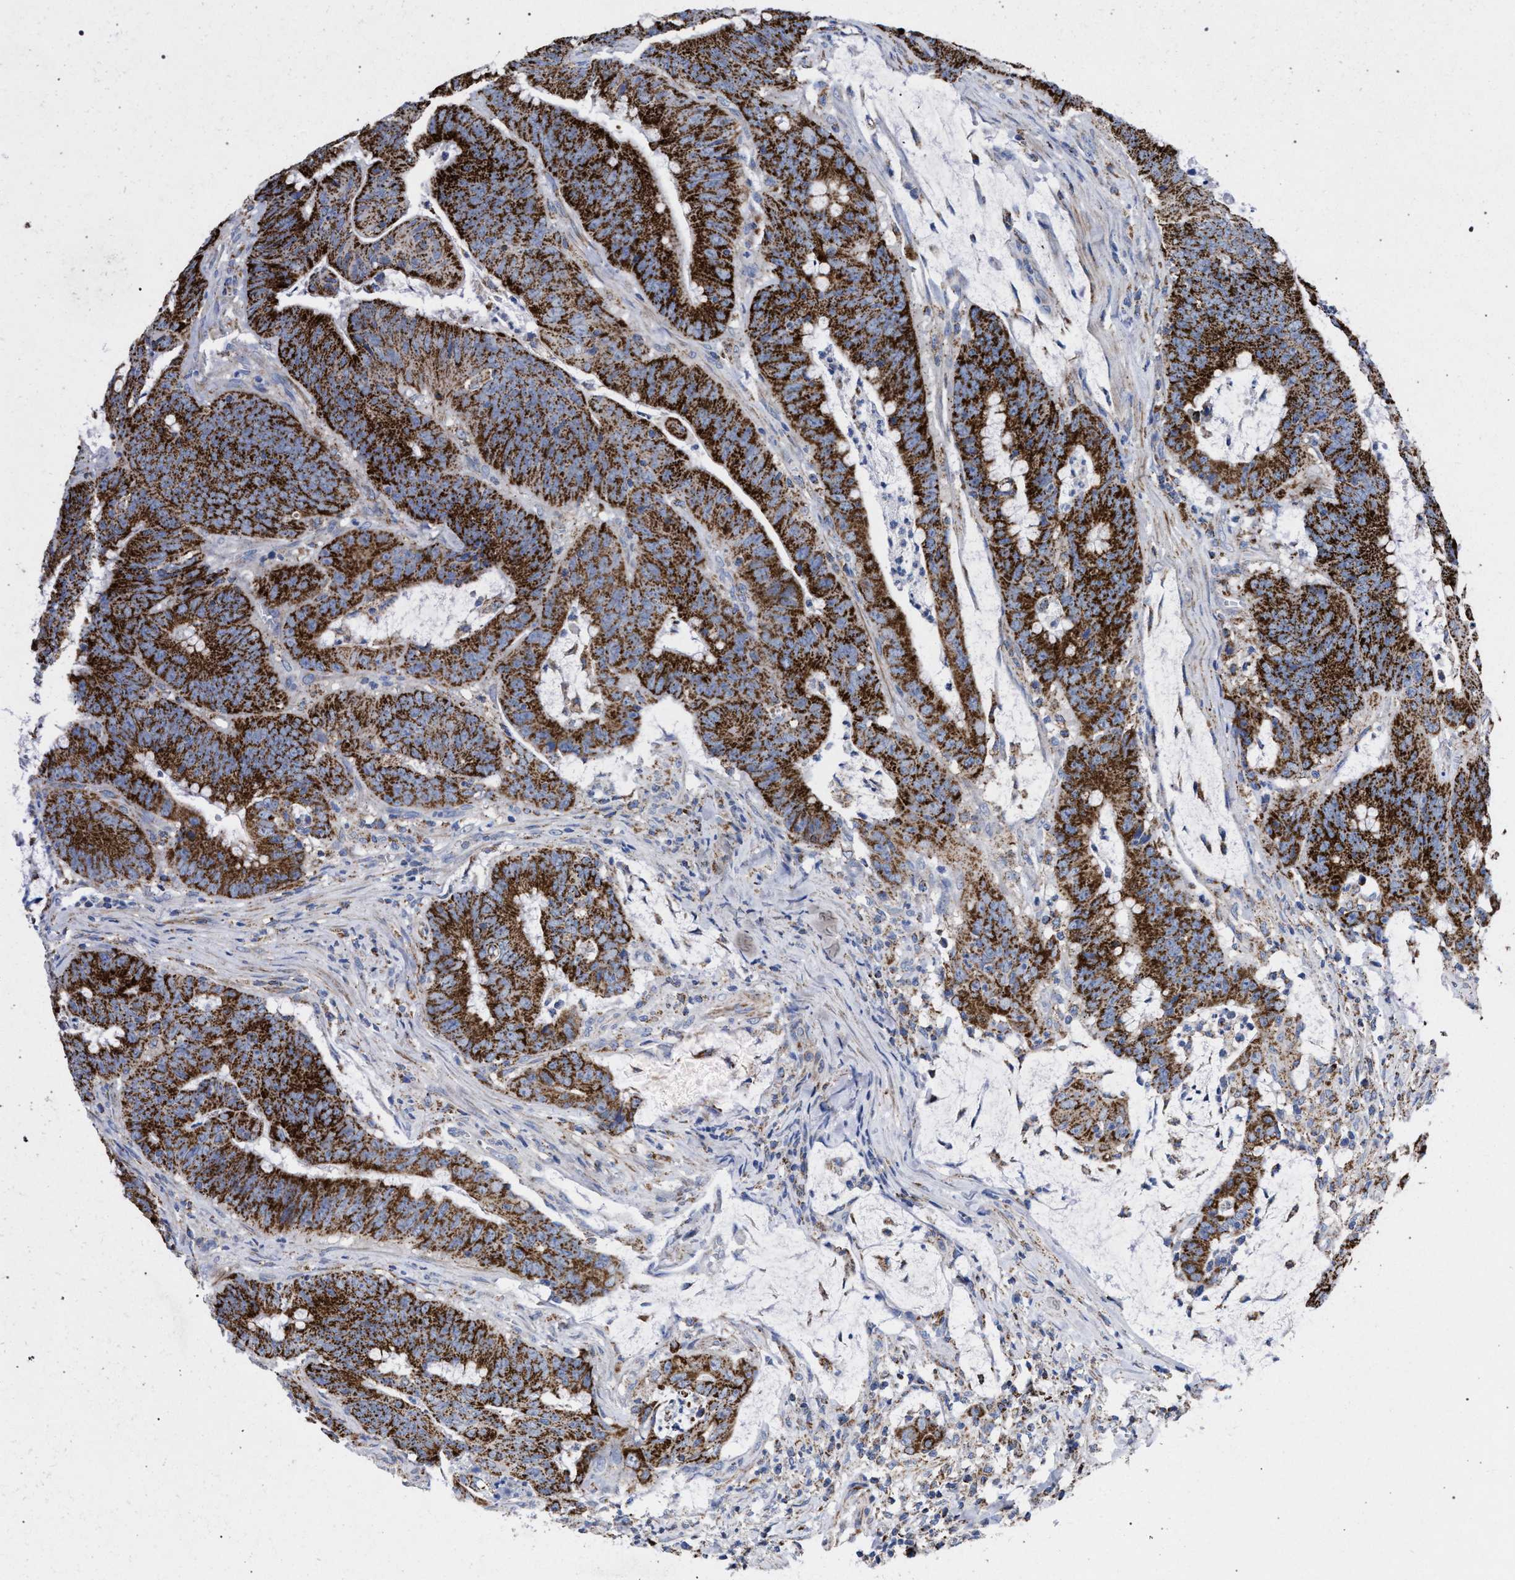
{"staining": {"intensity": "strong", "quantity": ">75%", "location": "cytoplasmic/membranous"}, "tissue": "colorectal cancer", "cell_type": "Tumor cells", "image_type": "cancer", "snomed": [{"axis": "morphology", "description": "Adenocarcinoma, NOS"}, {"axis": "topography", "description": "Colon"}], "caption": "Strong cytoplasmic/membranous positivity for a protein is present in about >75% of tumor cells of colorectal cancer (adenocarcinoma) using IHC.", "gene": "ACADS", "patient": {"sex": "male", "age": 45}}